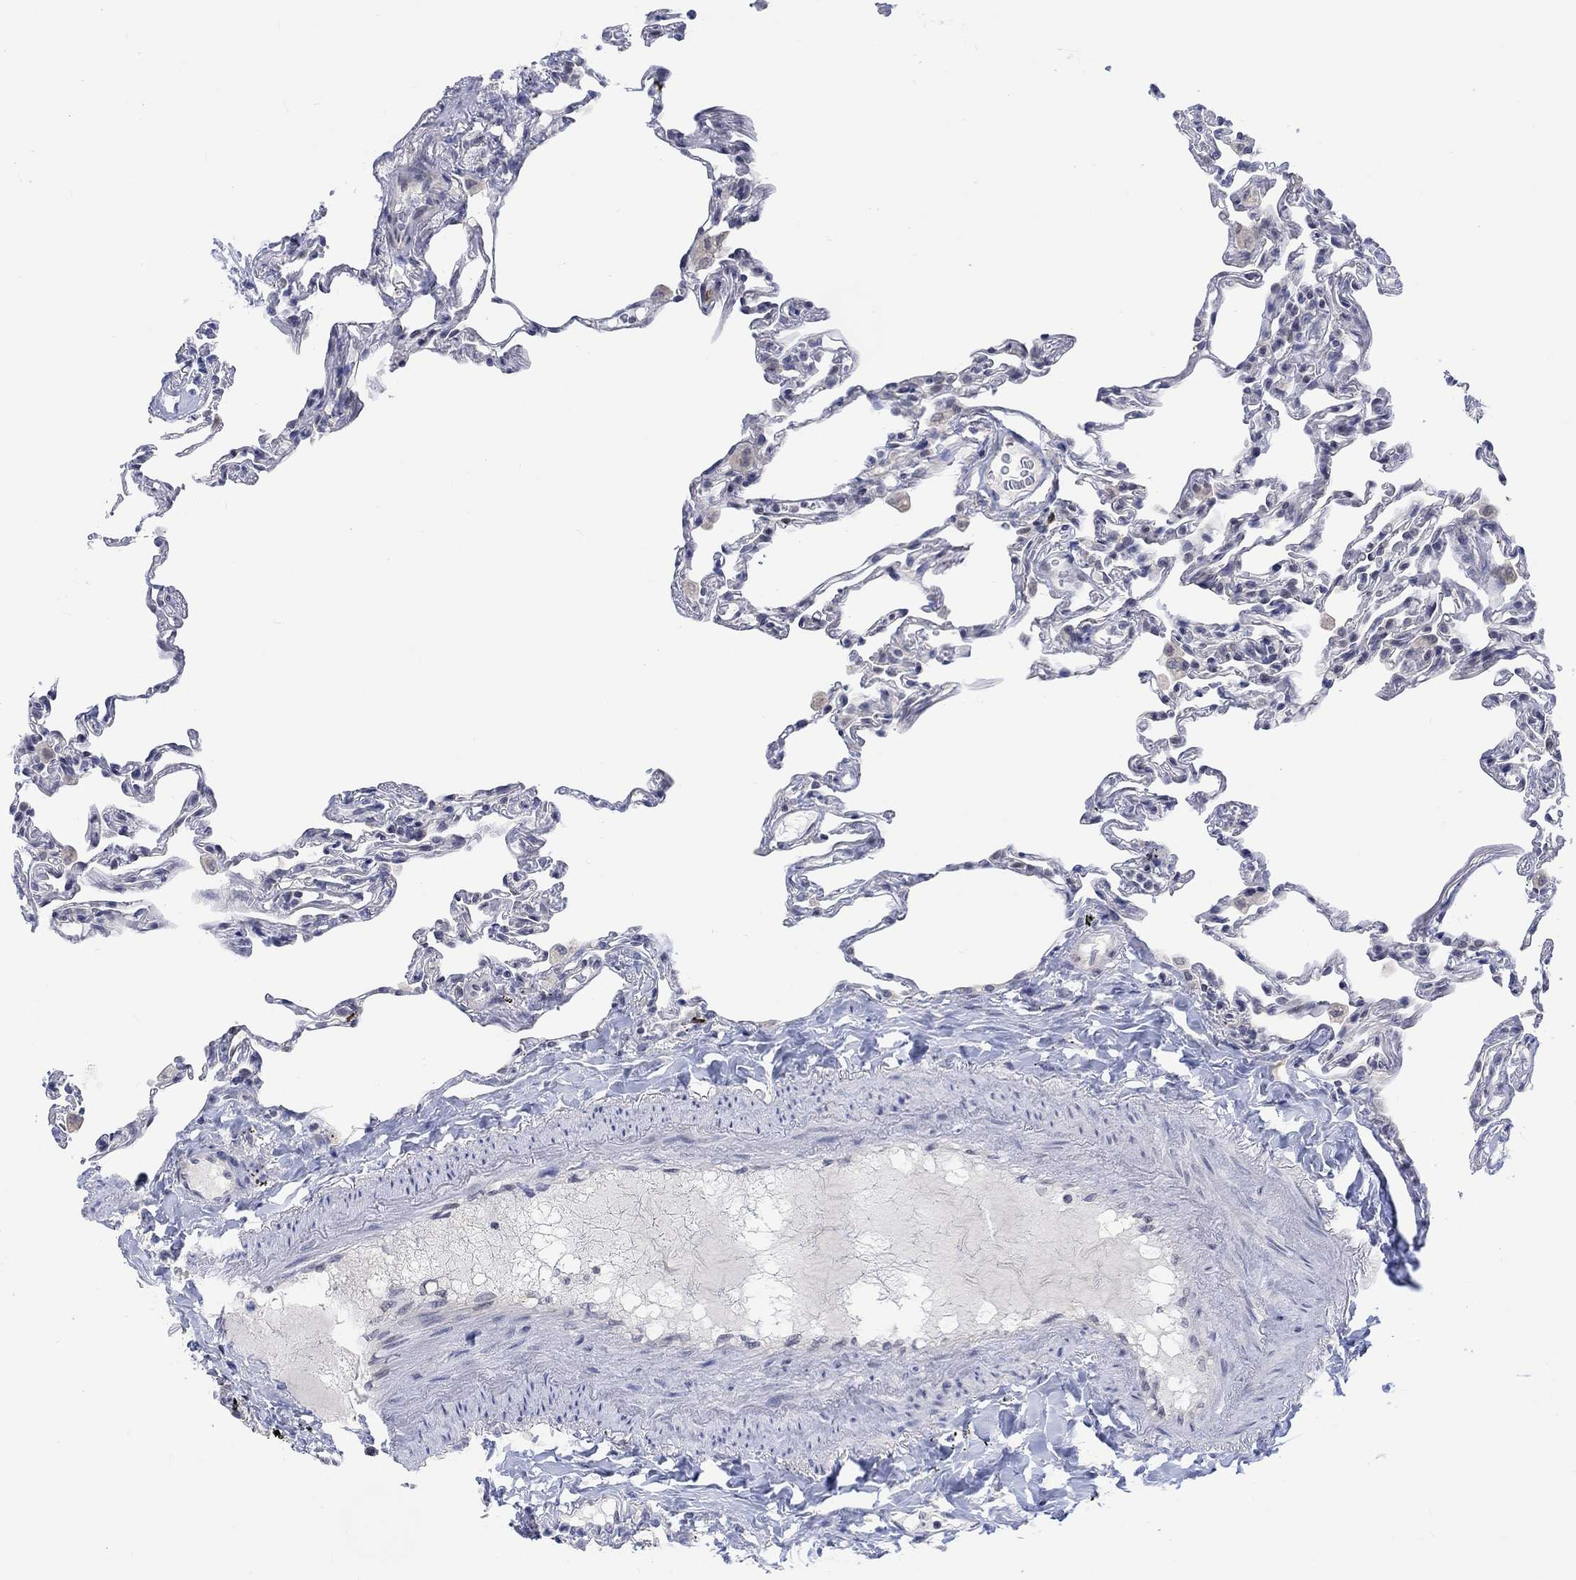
{"staining": {"intensity": "negative", "quantity": "none", "location": "none"}, "tissue": "lung", "cell_type": "Alveolar cells", "image_type": "normal", "snomed": [{"axis": "morphology", "description": "Normal tissue, NOS"}, {"axis": "topography", "description": "Lung"}], "caption": "Immunohistochemistry (IHC) of unremarkable lung exhibits no positivity in alveolar cells. Nuclei are stained in blue.", "gene": "DCX", "patient": {"sex": "female", "age": 57}}